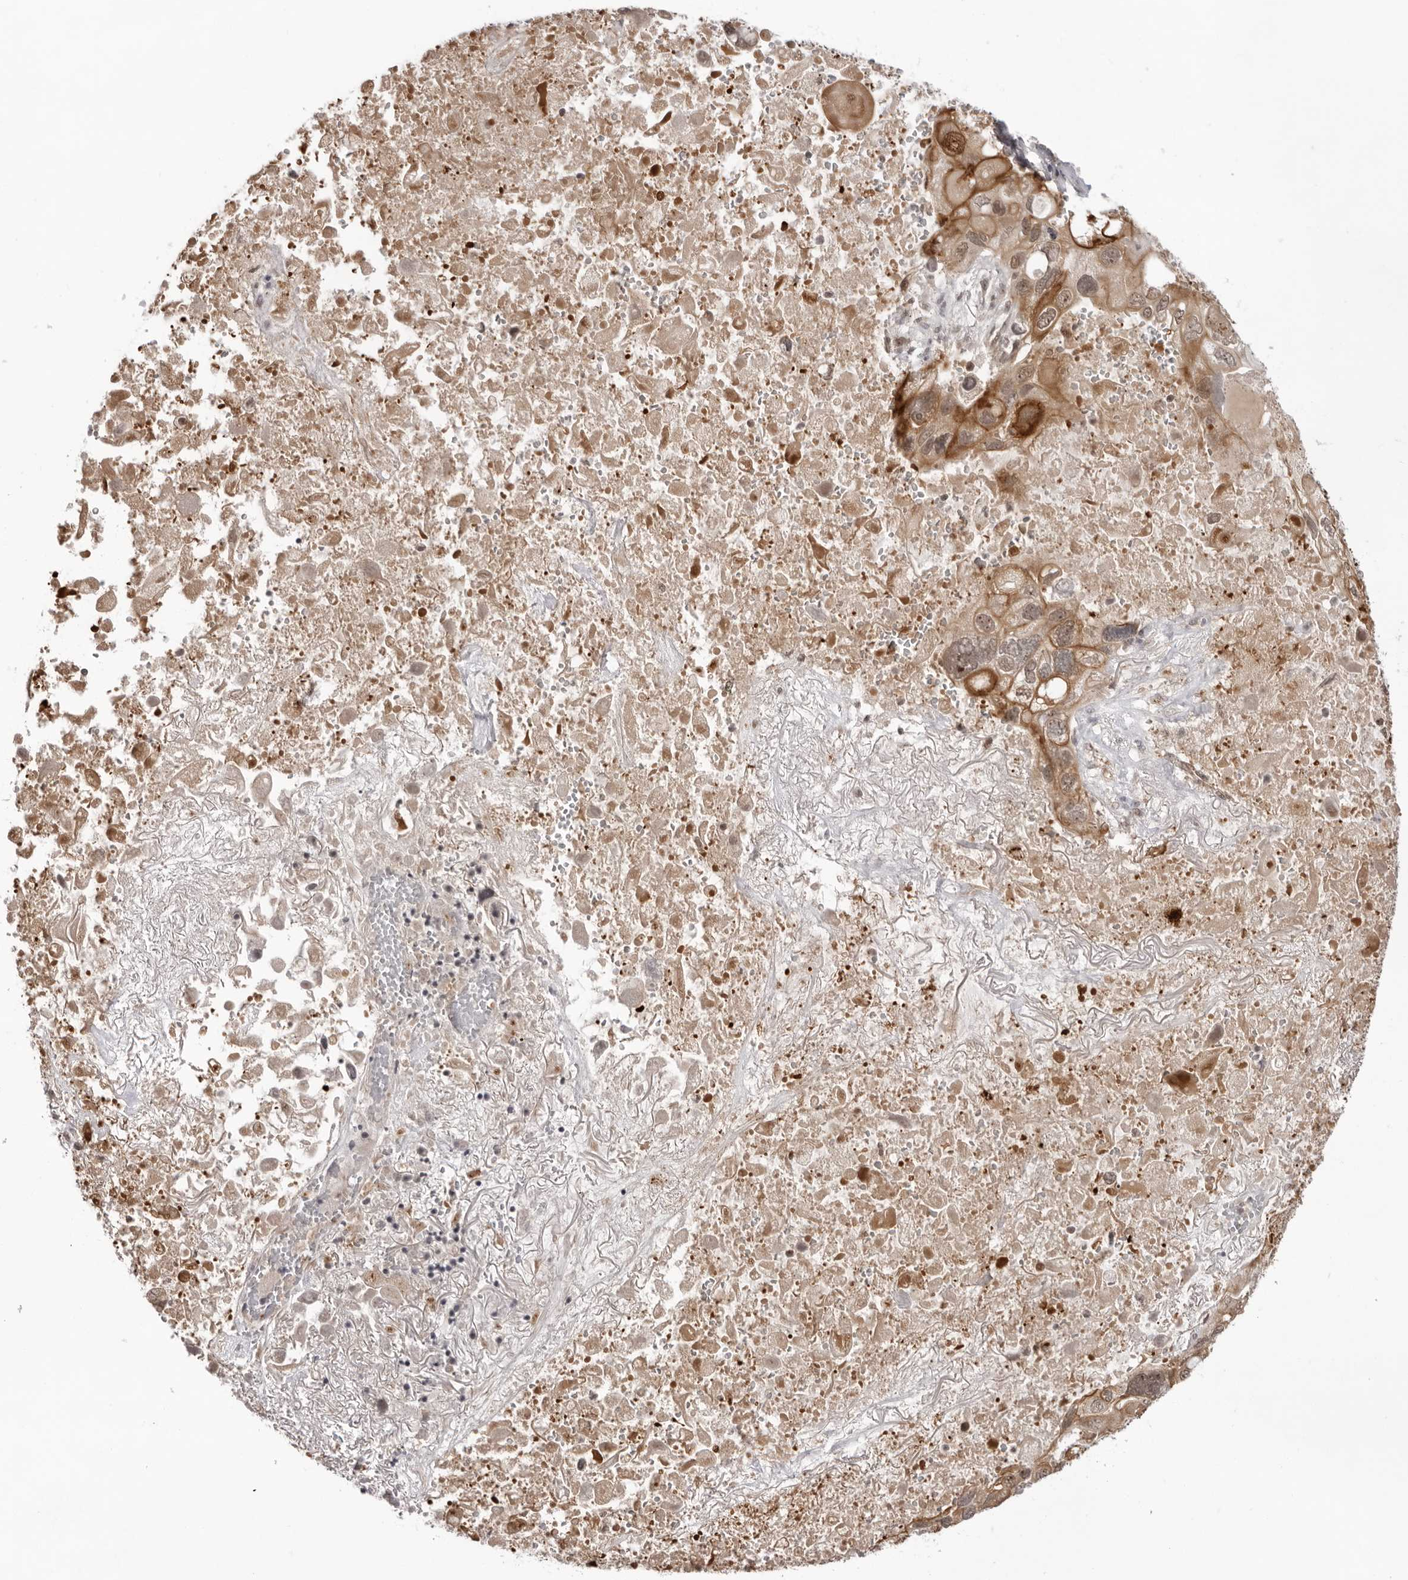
{"staining": {"intensity": "moderate", "quantity": ">75%", "location": "cytoplasmic/membranous,nuclear"}, "tissue": "lung cancer", "cell_type": "Tumor cells", "image_type": "cancer", "snomed": [{"axis": "morphology", "description": "Squamous cell carcinoma, NOS"}, {"axis": "topography", "description": "Lung"}], "caption": "Lung squamous cell carcinoma stained for a protein (brown) displays moderate cytoplasmic/membranous and nuclear positive positivity in approximately >75% of tumor cells.", "gene": "EXOSC10", "patient": {"sex": "female", "age": 73}}